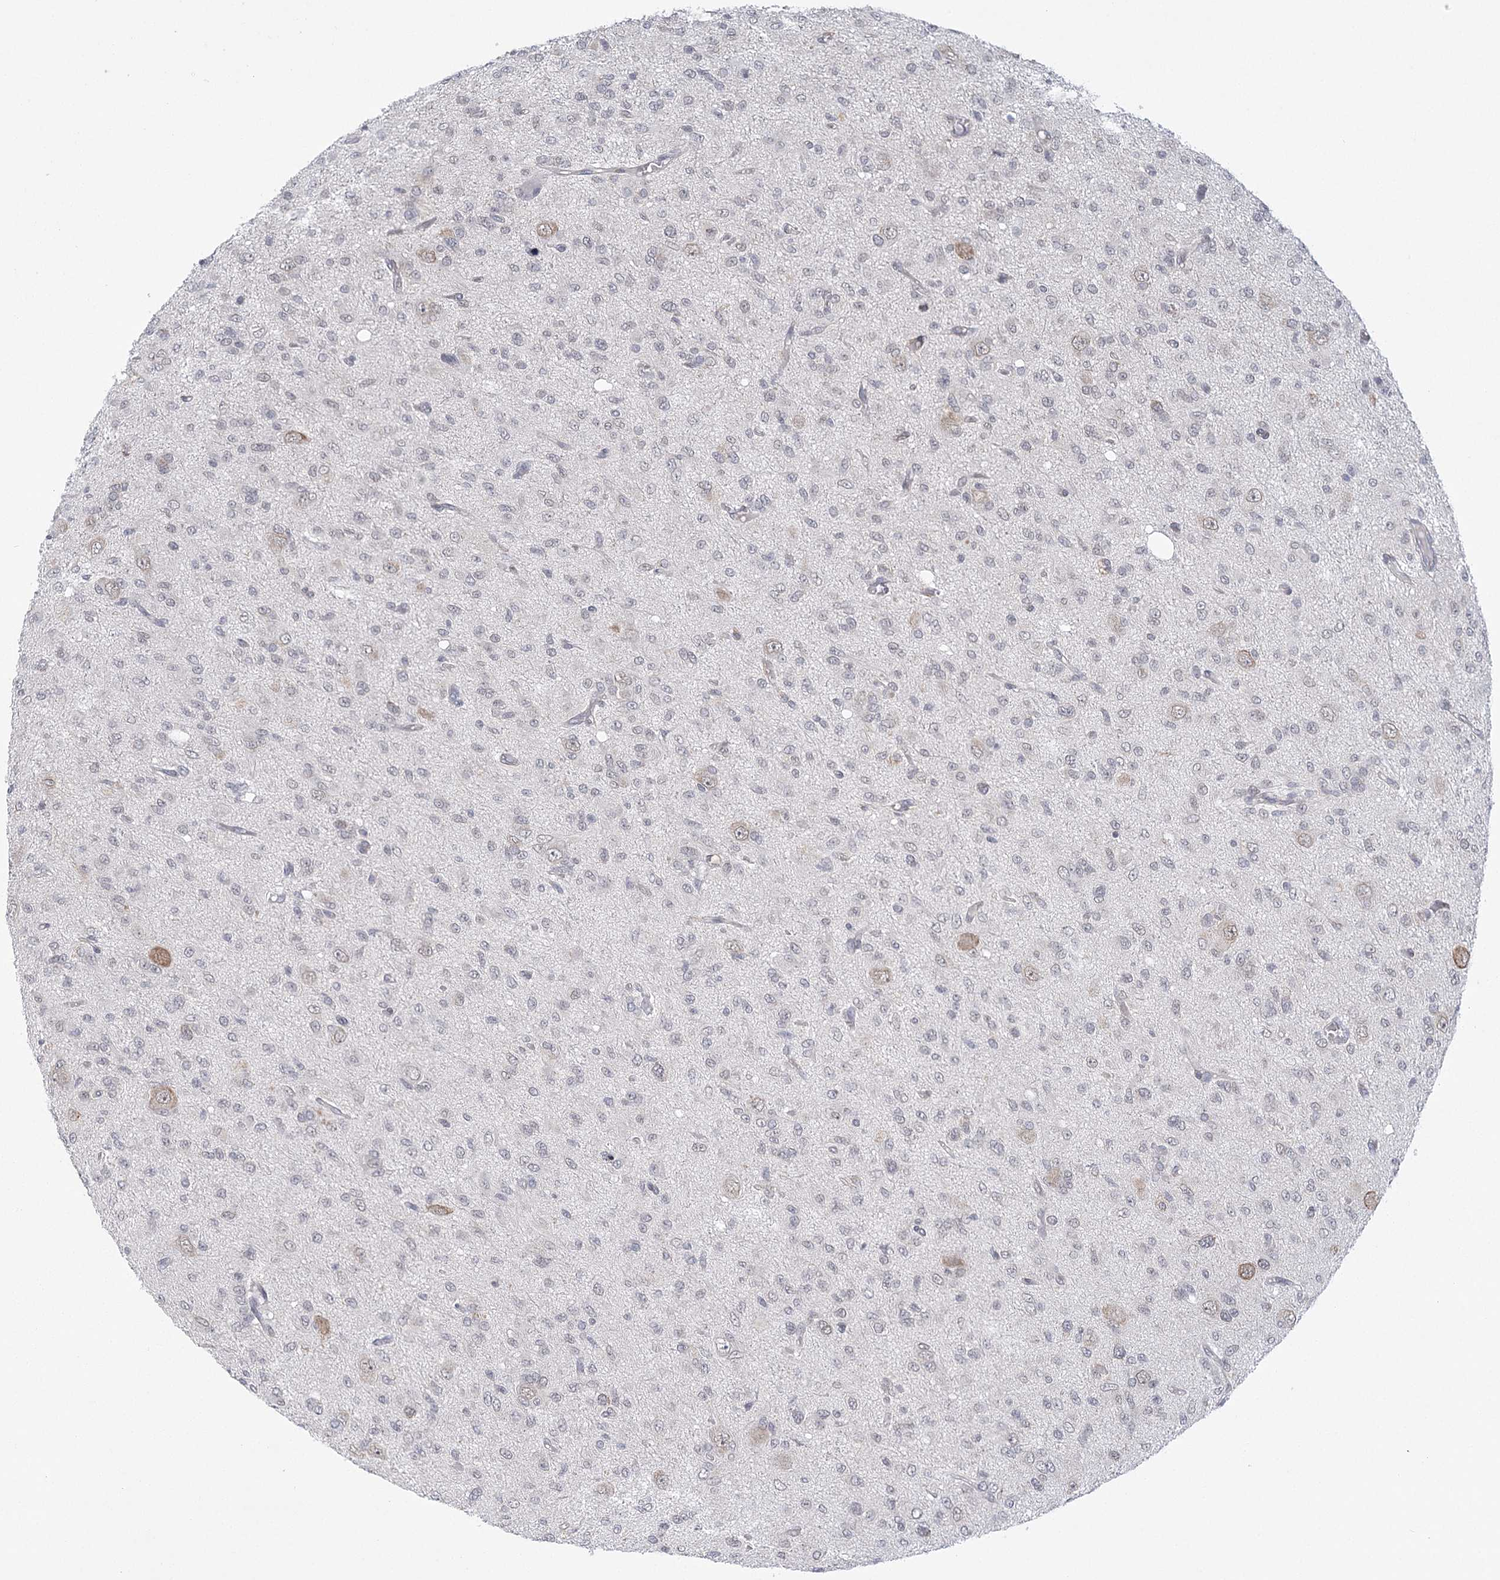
{"staining": {"intensity": "negative", "quantity": "none", "location": "none"}, "tissue": "glioma", "cell_type": "Tumor cells", "image_type": "cancer", "snomed": [{"axis": "morphology", "description": "Glioma, malignant, High grade"}, {"axis": "topography", "description": "Brain"}], "caption": "The IHC histopathology image has no significant staining in tumor cells of malignant high-grade glioma tissue. Brightfield microscopy of immunohistochemistry (IHC) stained with DAB (brown) and hematoxylin (blue), captured at high magnification.", "gene": "MED28", "patient": {"sex": "female", "age": 59}}